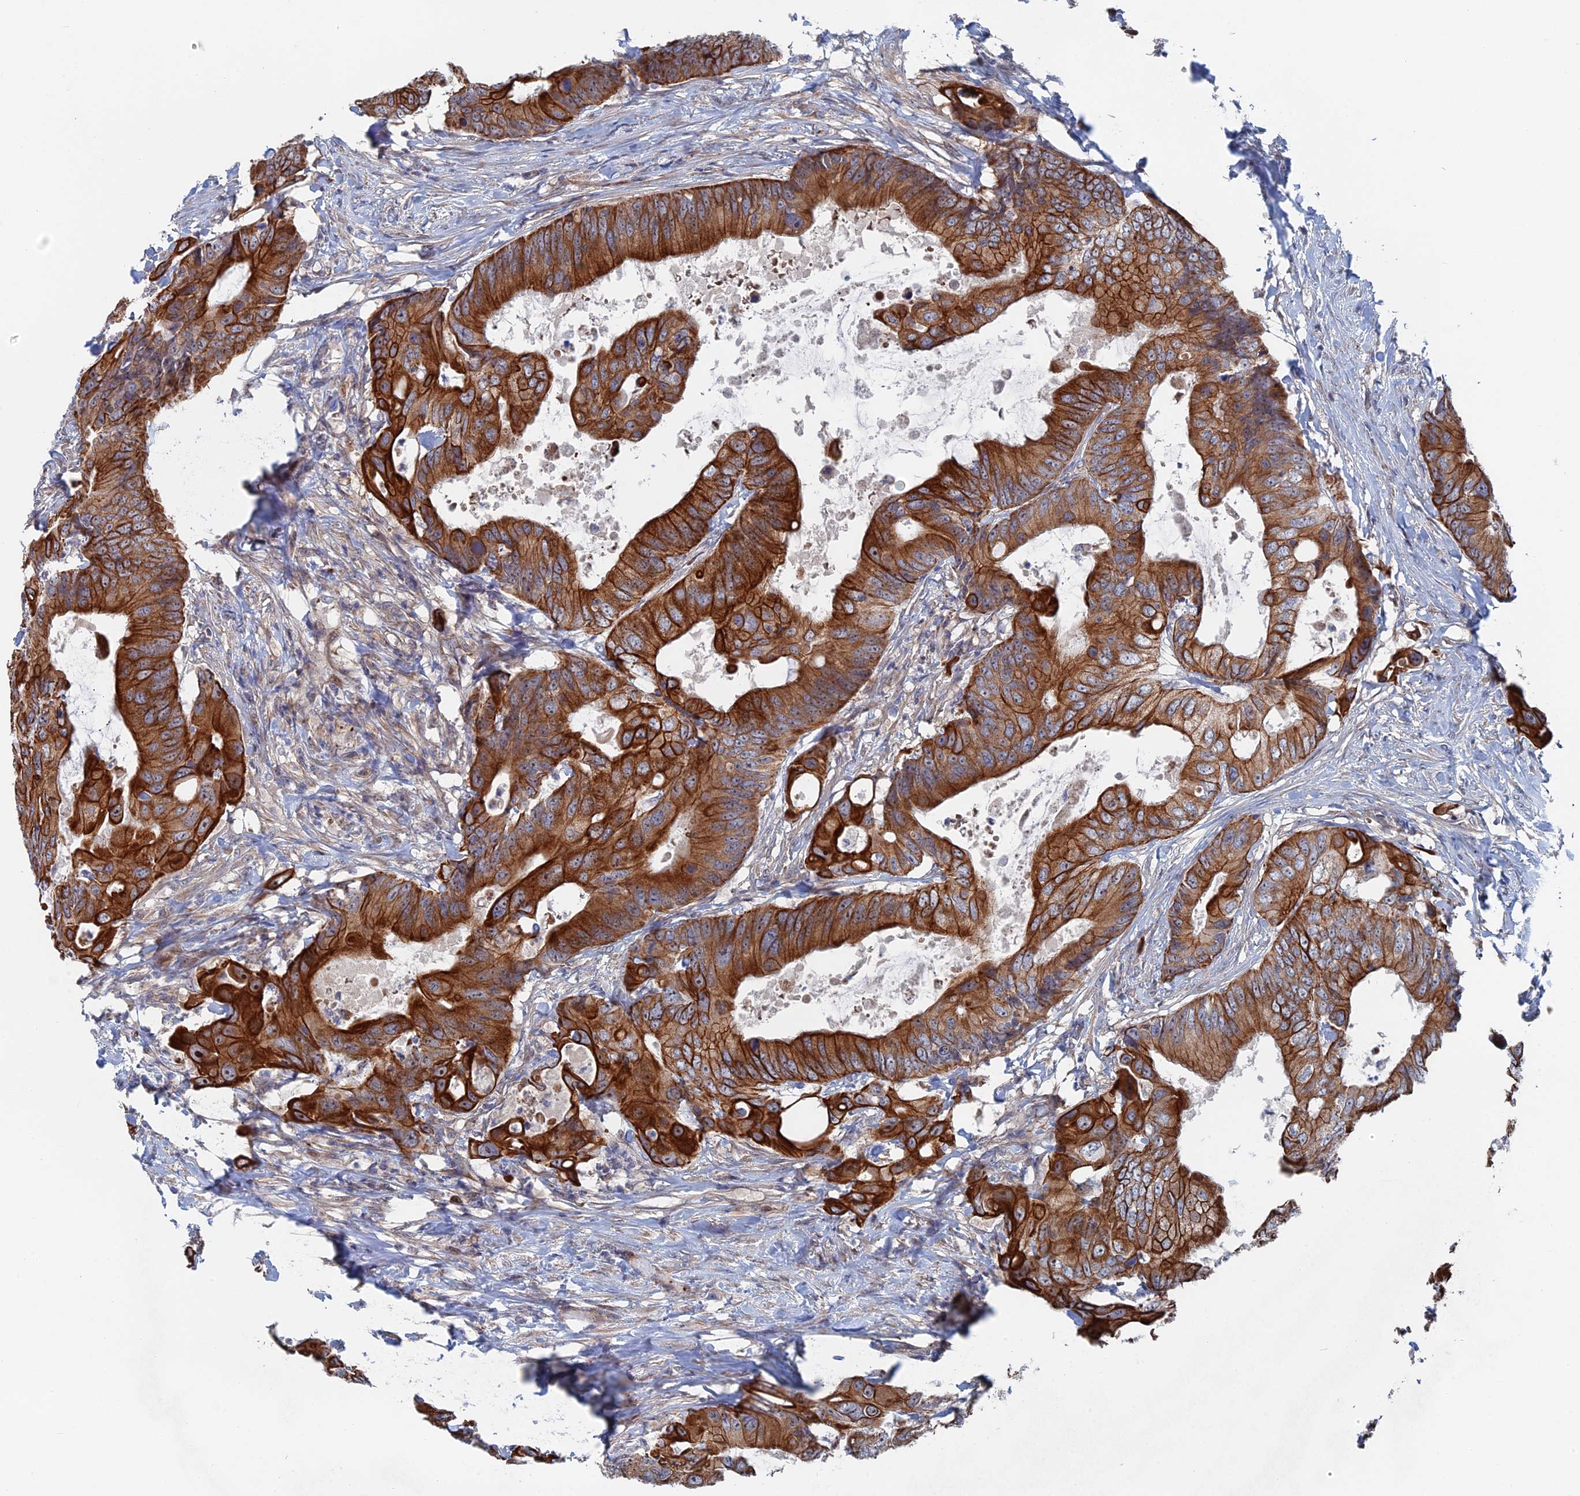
{"staining": {"intensity": "strong", "quantity": ">75%", "location": "cytoplasmic/membranous"}, "tissue": "colorectal cancer", "cell_type": "Tumor cells", "image_type": "cancer", "snomed": [{"axis": "morphology", "description": "Adenocarcinoma, NOS"}, {"axis": "topography", "description": "Colon"}], "caption": "Protein positivity by IHC reveals strong cytoplasmic/membranous expression in approximately >75% of tumor cells in adenocarcinoma (colorectal). (Stains: DAB (3,3'-diaminobenzidine) in brown, nuclei in blue, Microscopy: brightfield microscopy at high magnification).", "gene": "IL7", "patient": {"sex": "male", "age": 71}}